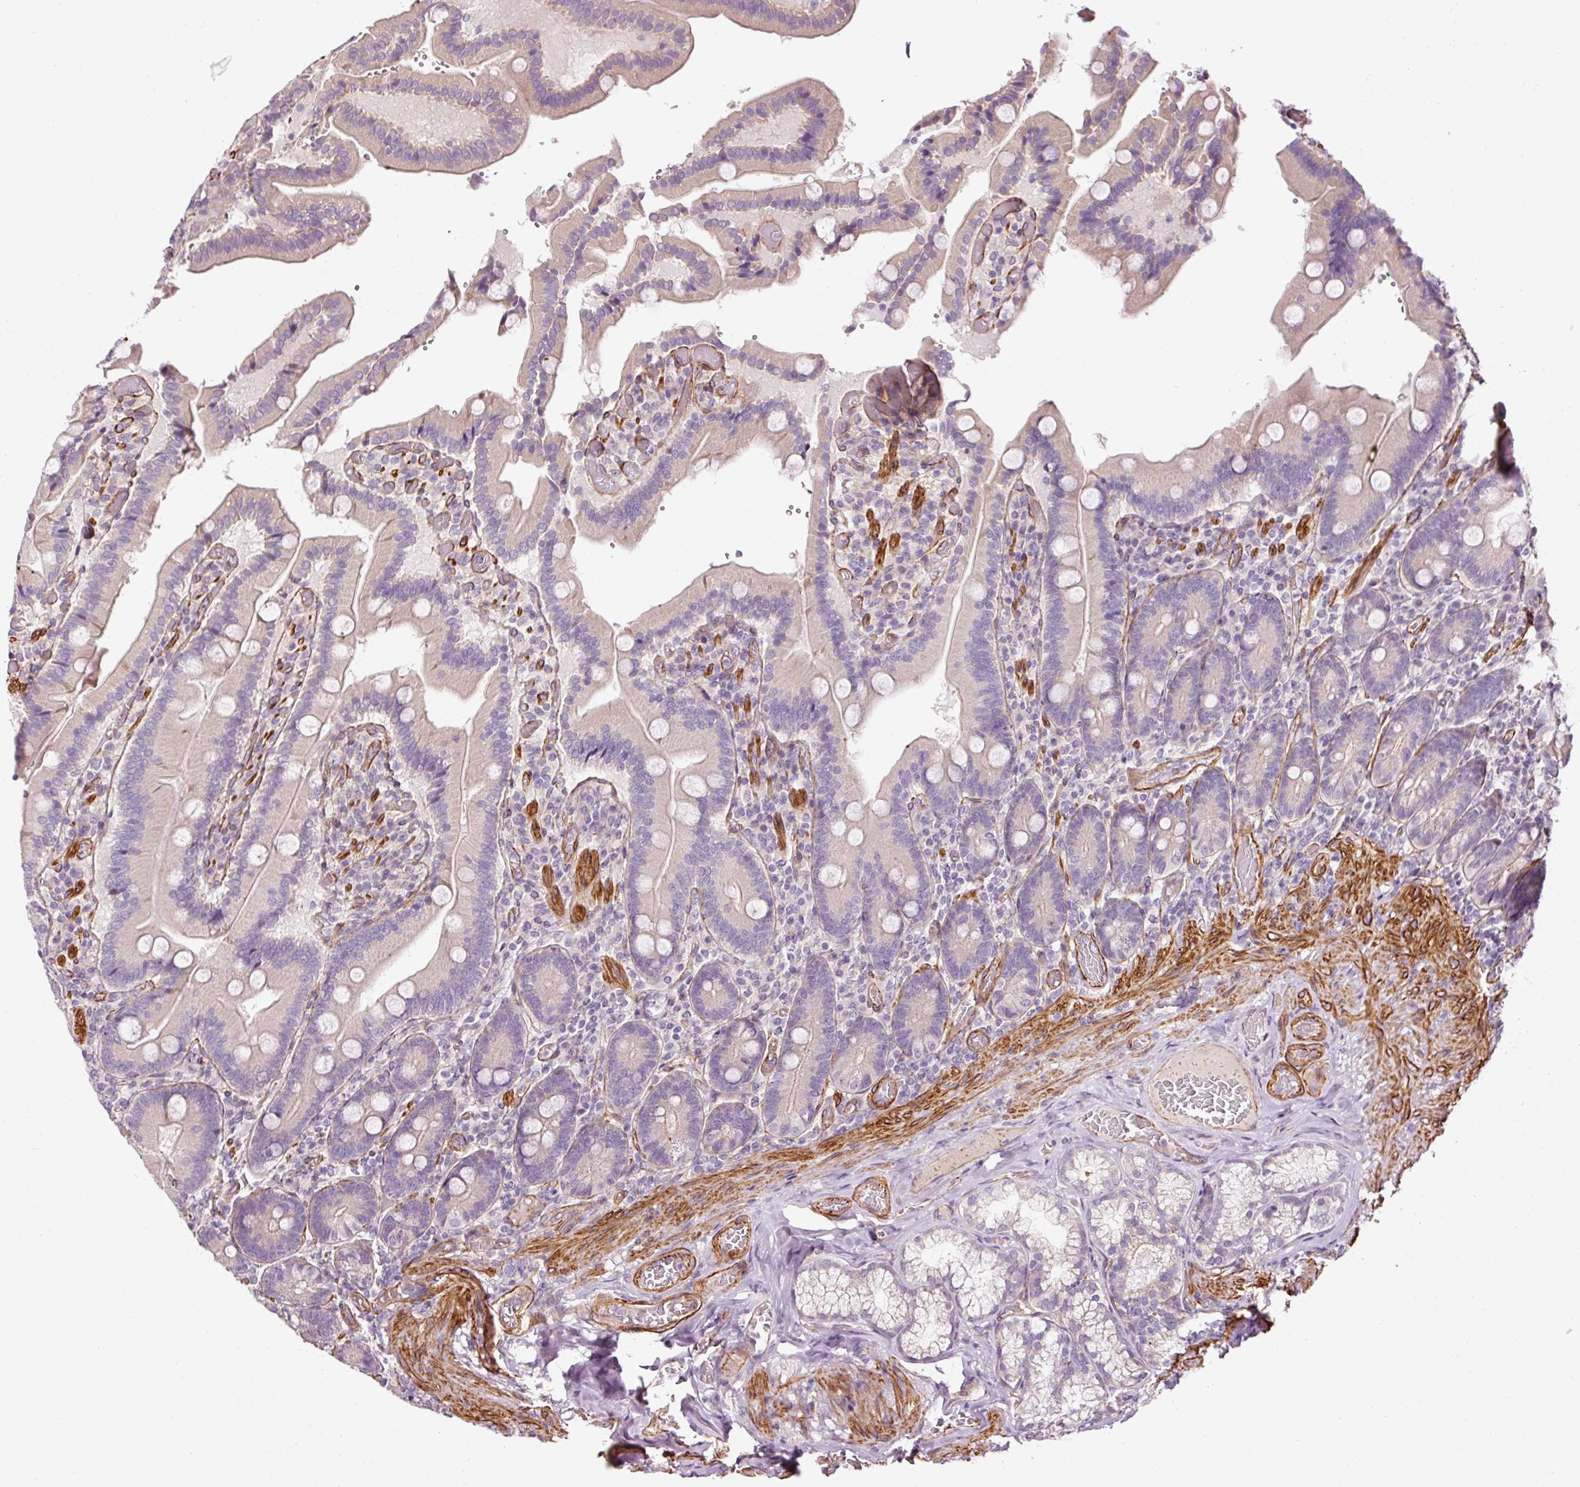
{"staining": {"intensity": "negative", "quantity": "none", "location": "none"}, "tissue": "duodenum", "cell_type": "Glandular cells", "image_type": "normal", "snomed": [{"axis": "morphology", "description": "Normal tissue, NOS"}, {"axis": "topography", "description": "Duodenum"}], "caption": "A high-resolution photomicrograph shows immunohistochemistry (IHC) staining of unremarkable duodenum, which displays no significant positivity in glandular cells. (Brightfield microscopy of DAB IHC at high magnification).", "gene": "ANKRD20A1", "patient": {"sex": "female", "age": 62}}